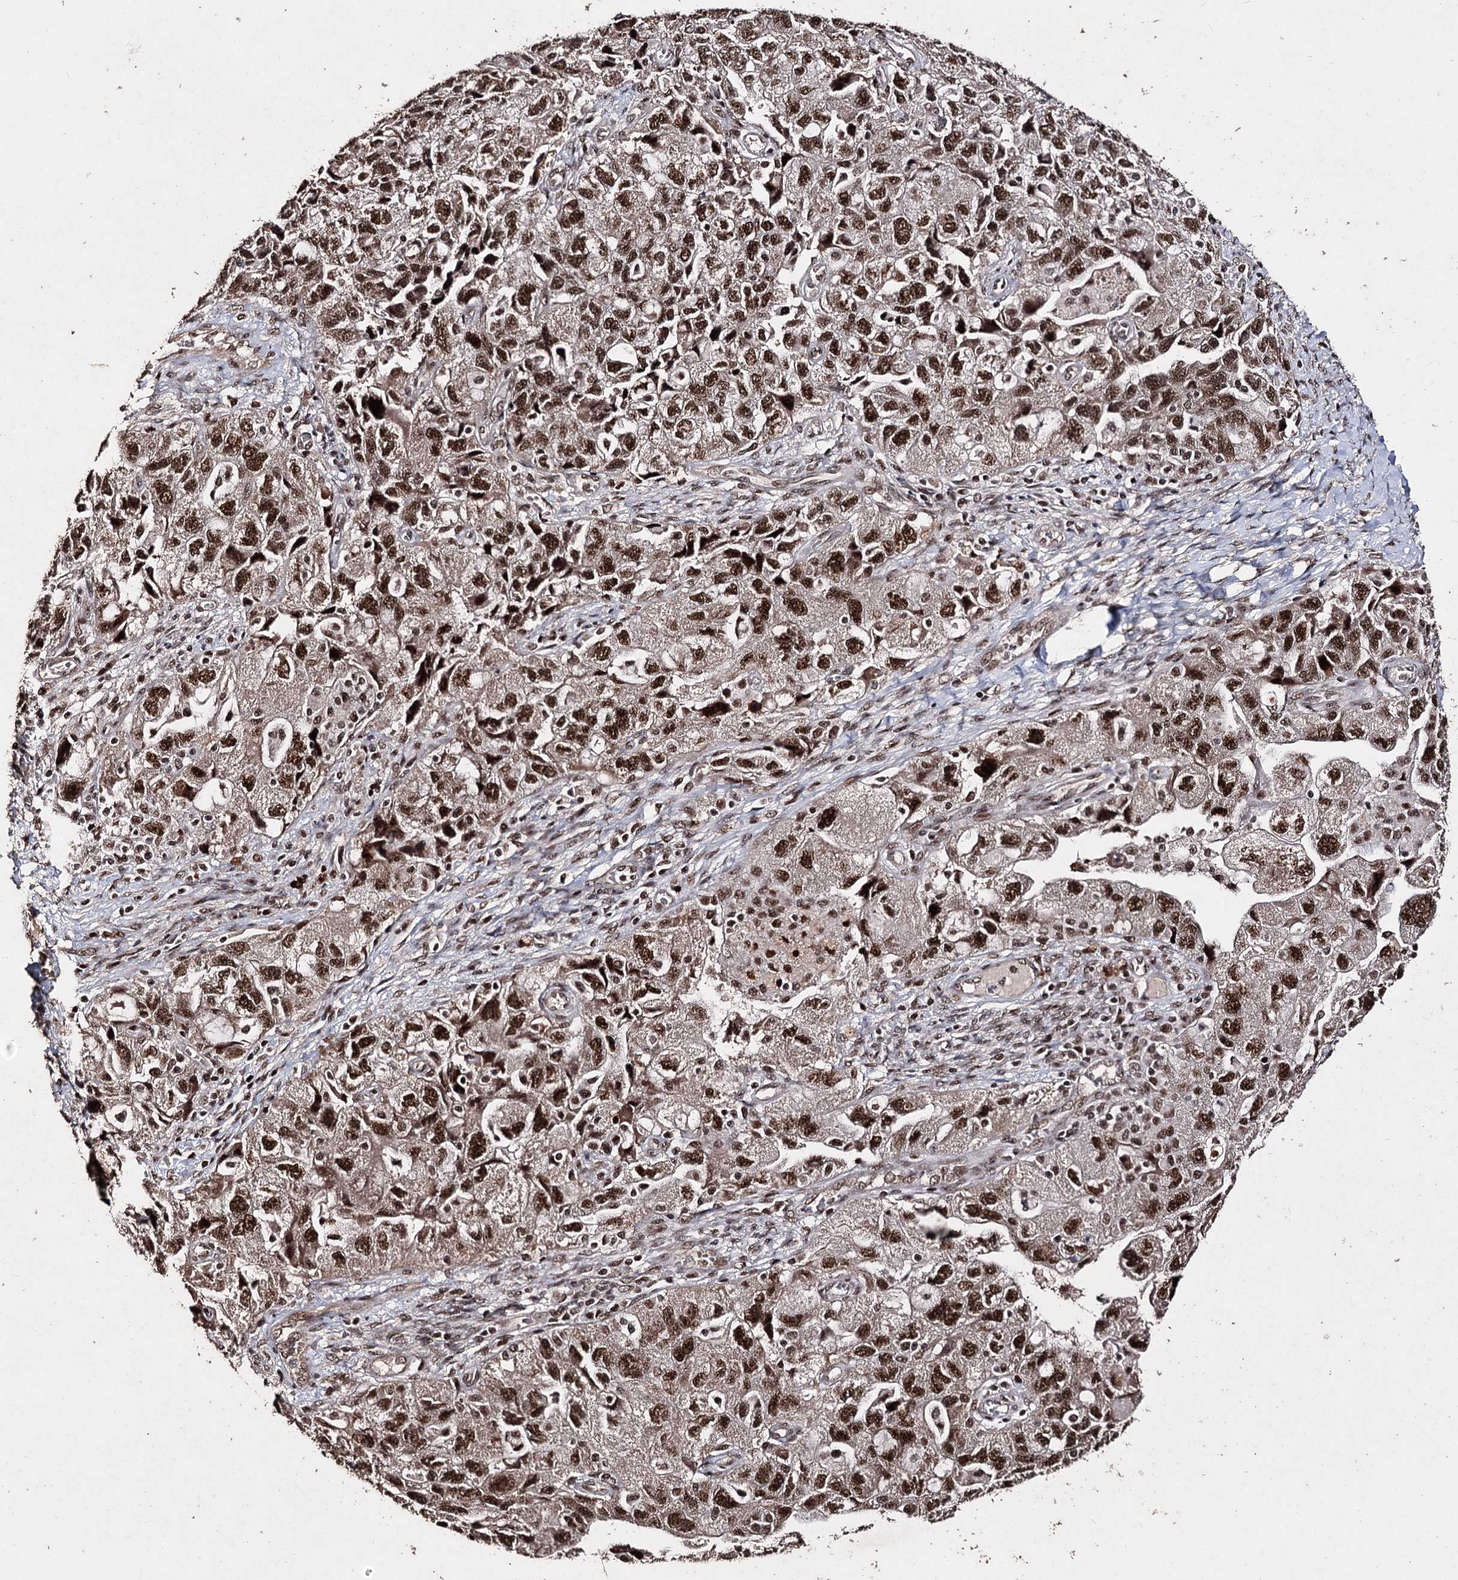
{"staining": {"intensity": "strong", "quantity": ">75%", "location": "nuclear"}, "tissue": "ovarian cancer", "cell_type": "Tumor cells", "image_type": "cancer", "snomed": [{"axis": "morphology", "description": "Carcinoma, NOS"}, {"axis": "morphology", "description": "Cystadenocarcinoma, serous, NOS"}, {"axis": "topography", "description": "Ovary"}], "caption": "Ovarian serous cystadenocarcinoma was stained to show a protein in brown. There is high levels of strong nuclear staining in about >75% of tumor cells. The staining is performed using DAB brown chromogen to label protein expression. The nuclei are counter-stained blue using hematoxylin.", "gene": "U2SURP", "patient": {"sex": "female", "age": 69}}